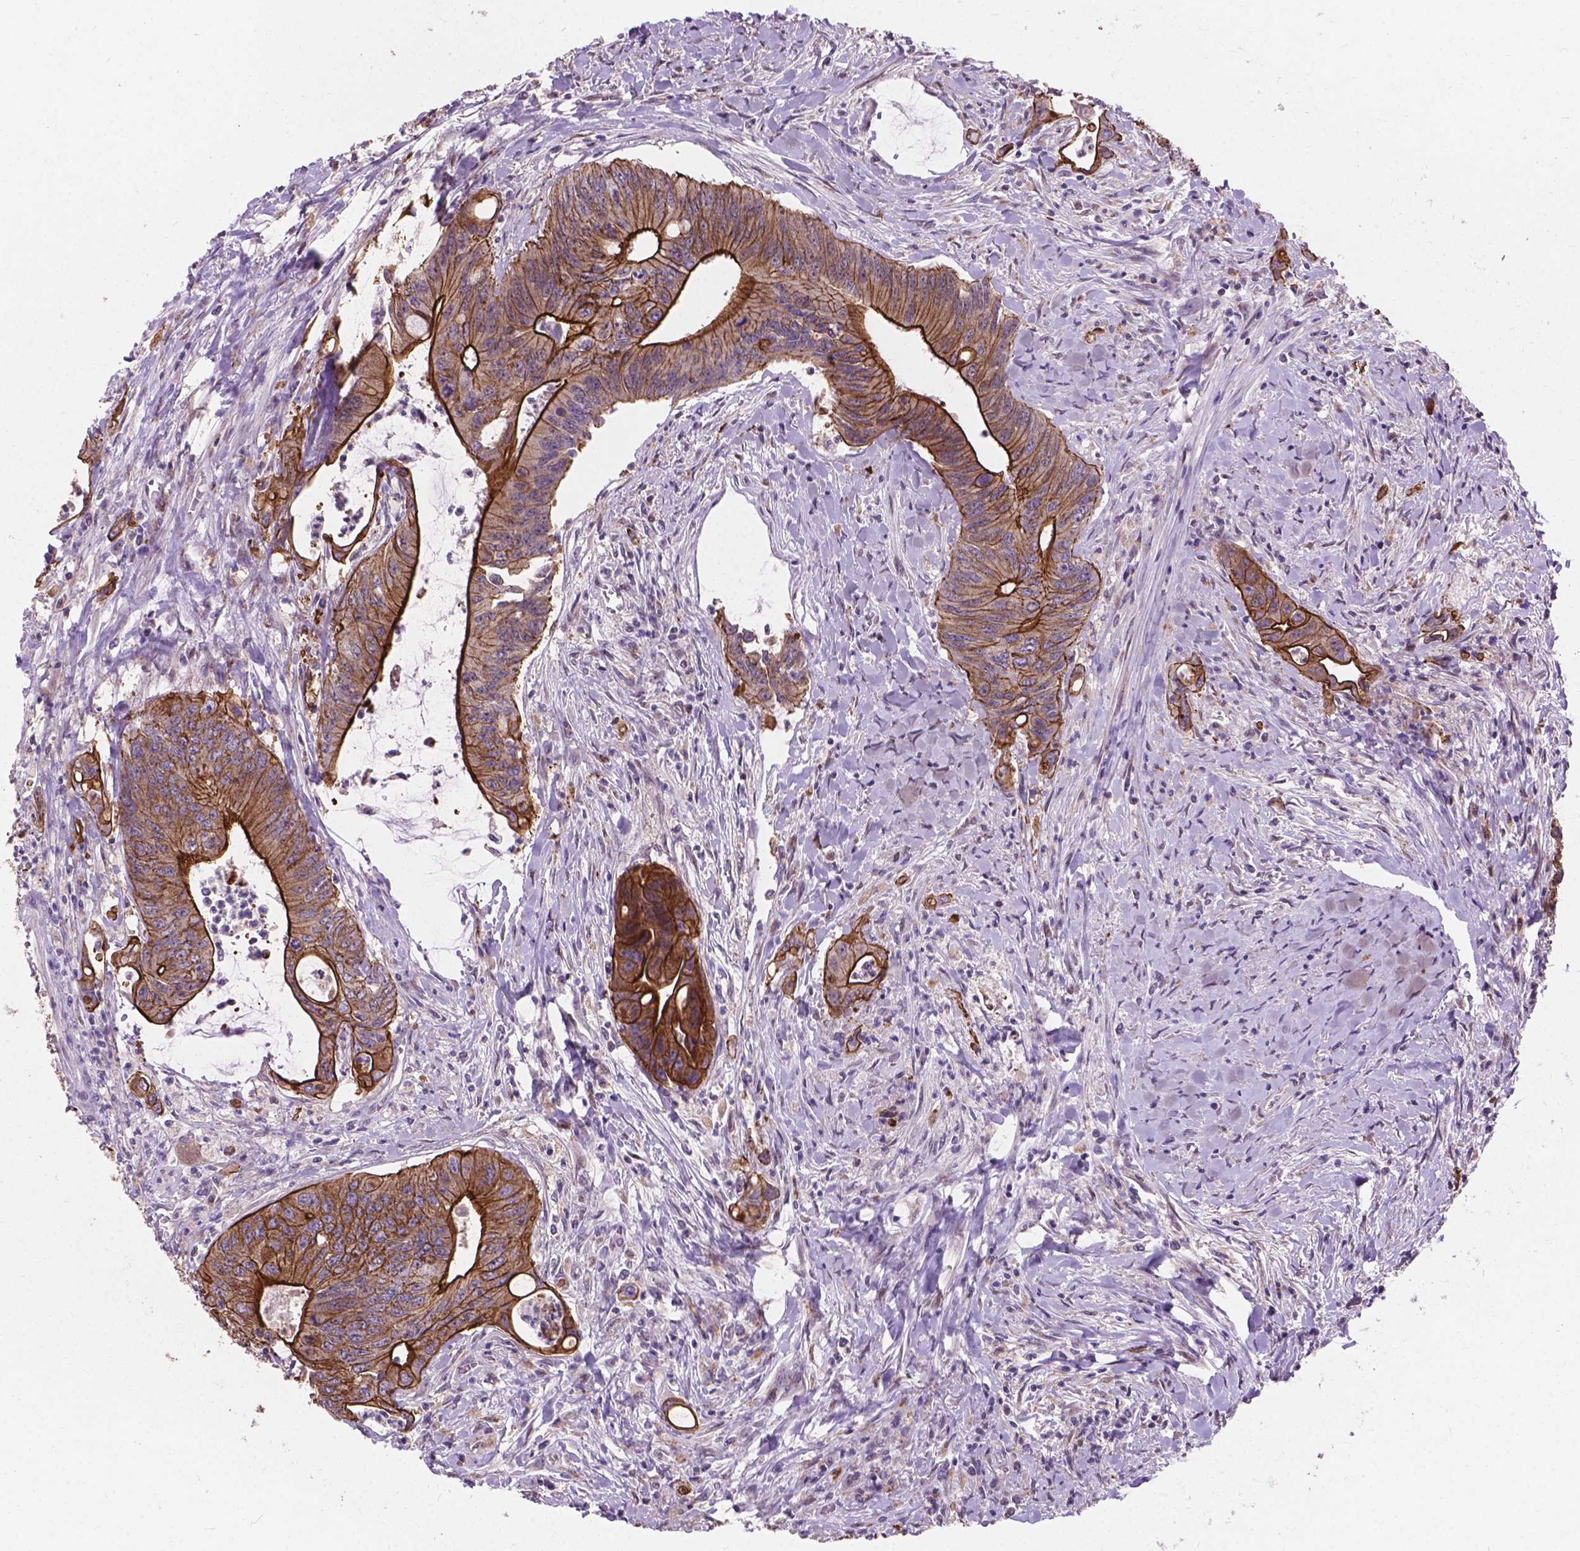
{"staining": {"intensity": "strong", "quantity": "25%-75%", "location": "cytoplasmic/membranous"}, "tissue": "colorectal cancer", "cell_type": "Tumor cells", "image_type": "cancer", "snomed": [{"axis": "morphology", "description": "Adenocarcinoma, NOS"}, {"axis": "topography", "description": "Rectum"}], "caption": "Protein expression analysis of adenocarcinoma (colorectal) shows strong cytoplasmic/membranous positivity in about 25%-75% of tumor cells.", "gene": "MYH14", "patient": {"sex": "male", "age": 59}}